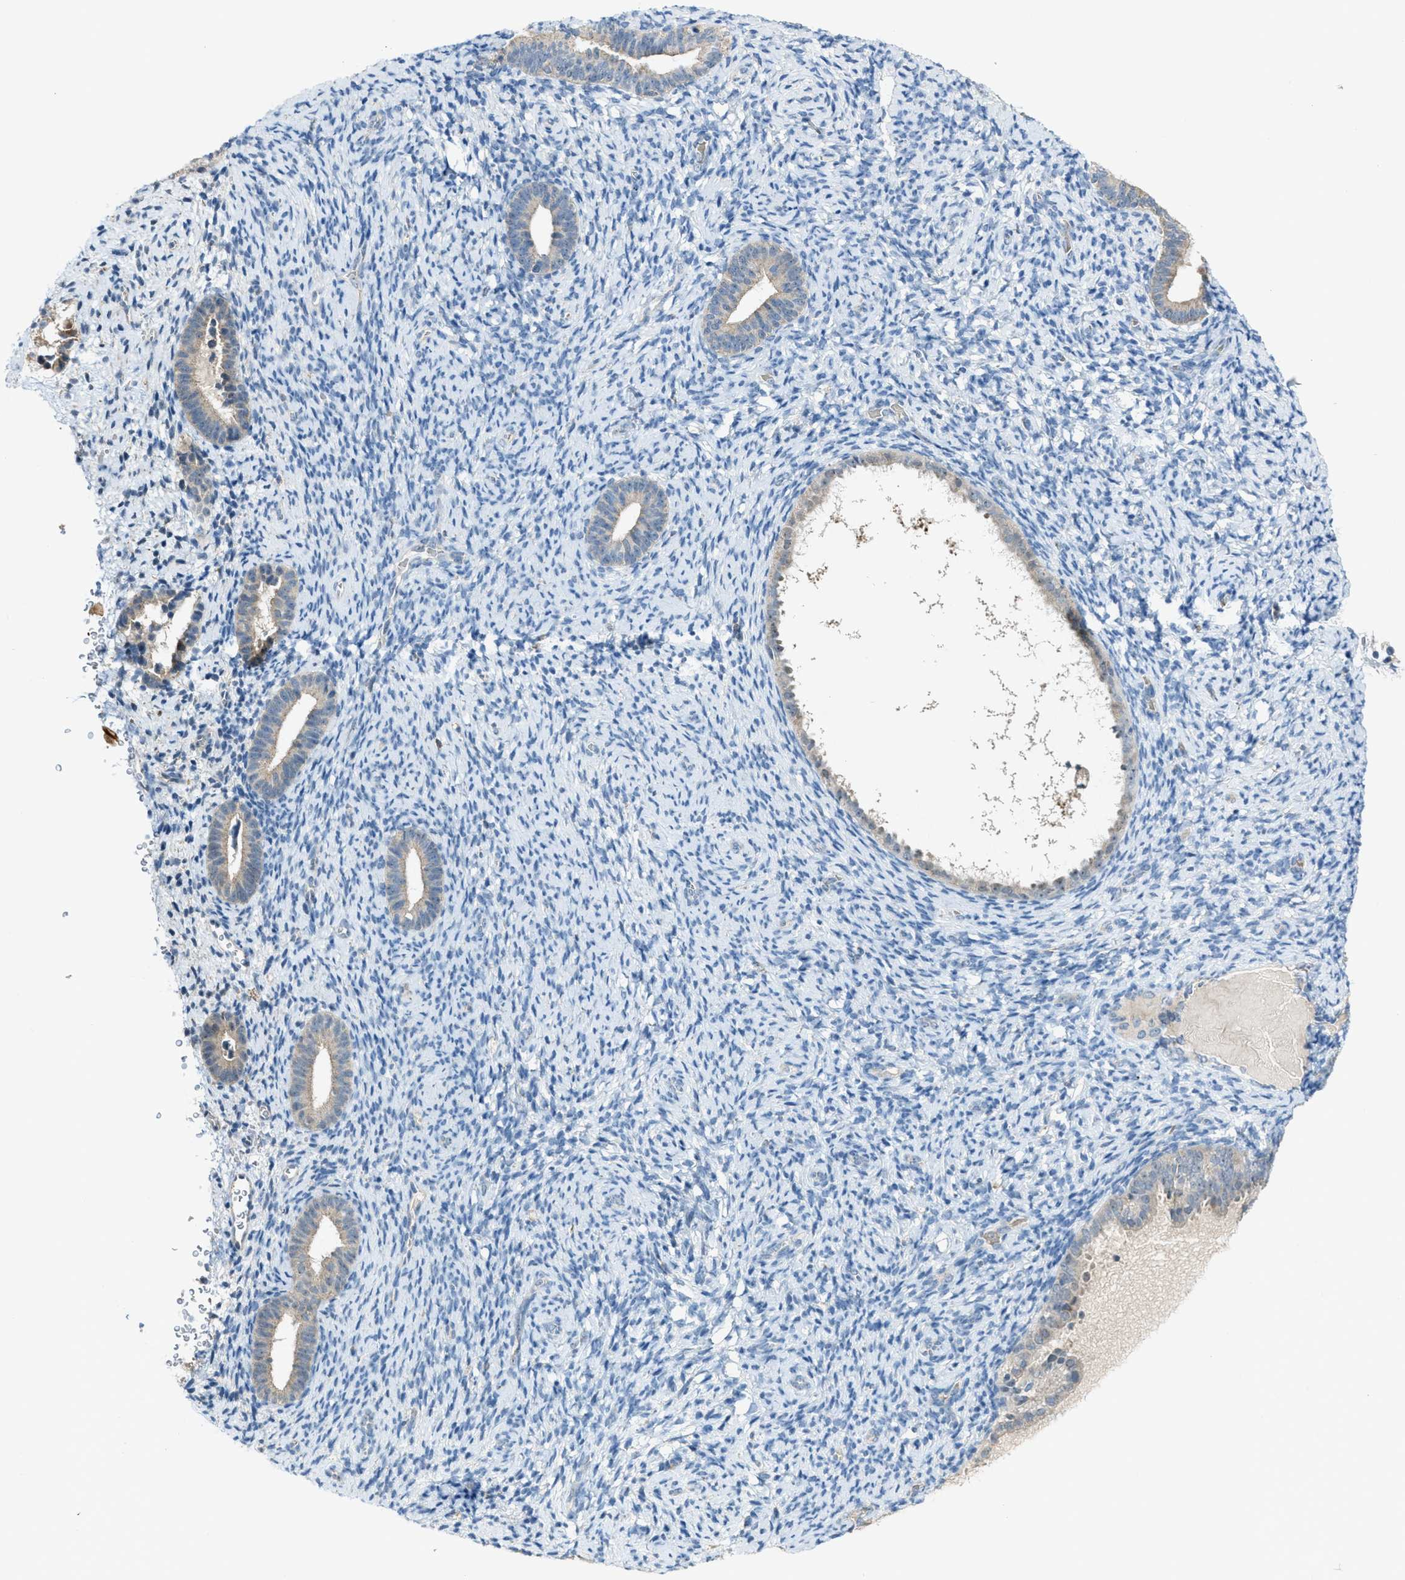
{"staining": {"intensity": "negative", "quantity": "none", "location": "none"}, "tissue": "endometrium", "cell_type": "Cells in endometrial stroma", "image_type": "normal", "snomed": [{"axis": "morphology", "description": "Normal tissue, NOS"}, {"axis": "topography", "description": "Endometrium"}], "caption": "Immunohistochemistry photomicrograph of normal human endometrium stained for a protein (brown), which shows no staining in cells in endometrial stroma.", "gene": "CDON", "patient": {"sex": "female", "age": 51}}